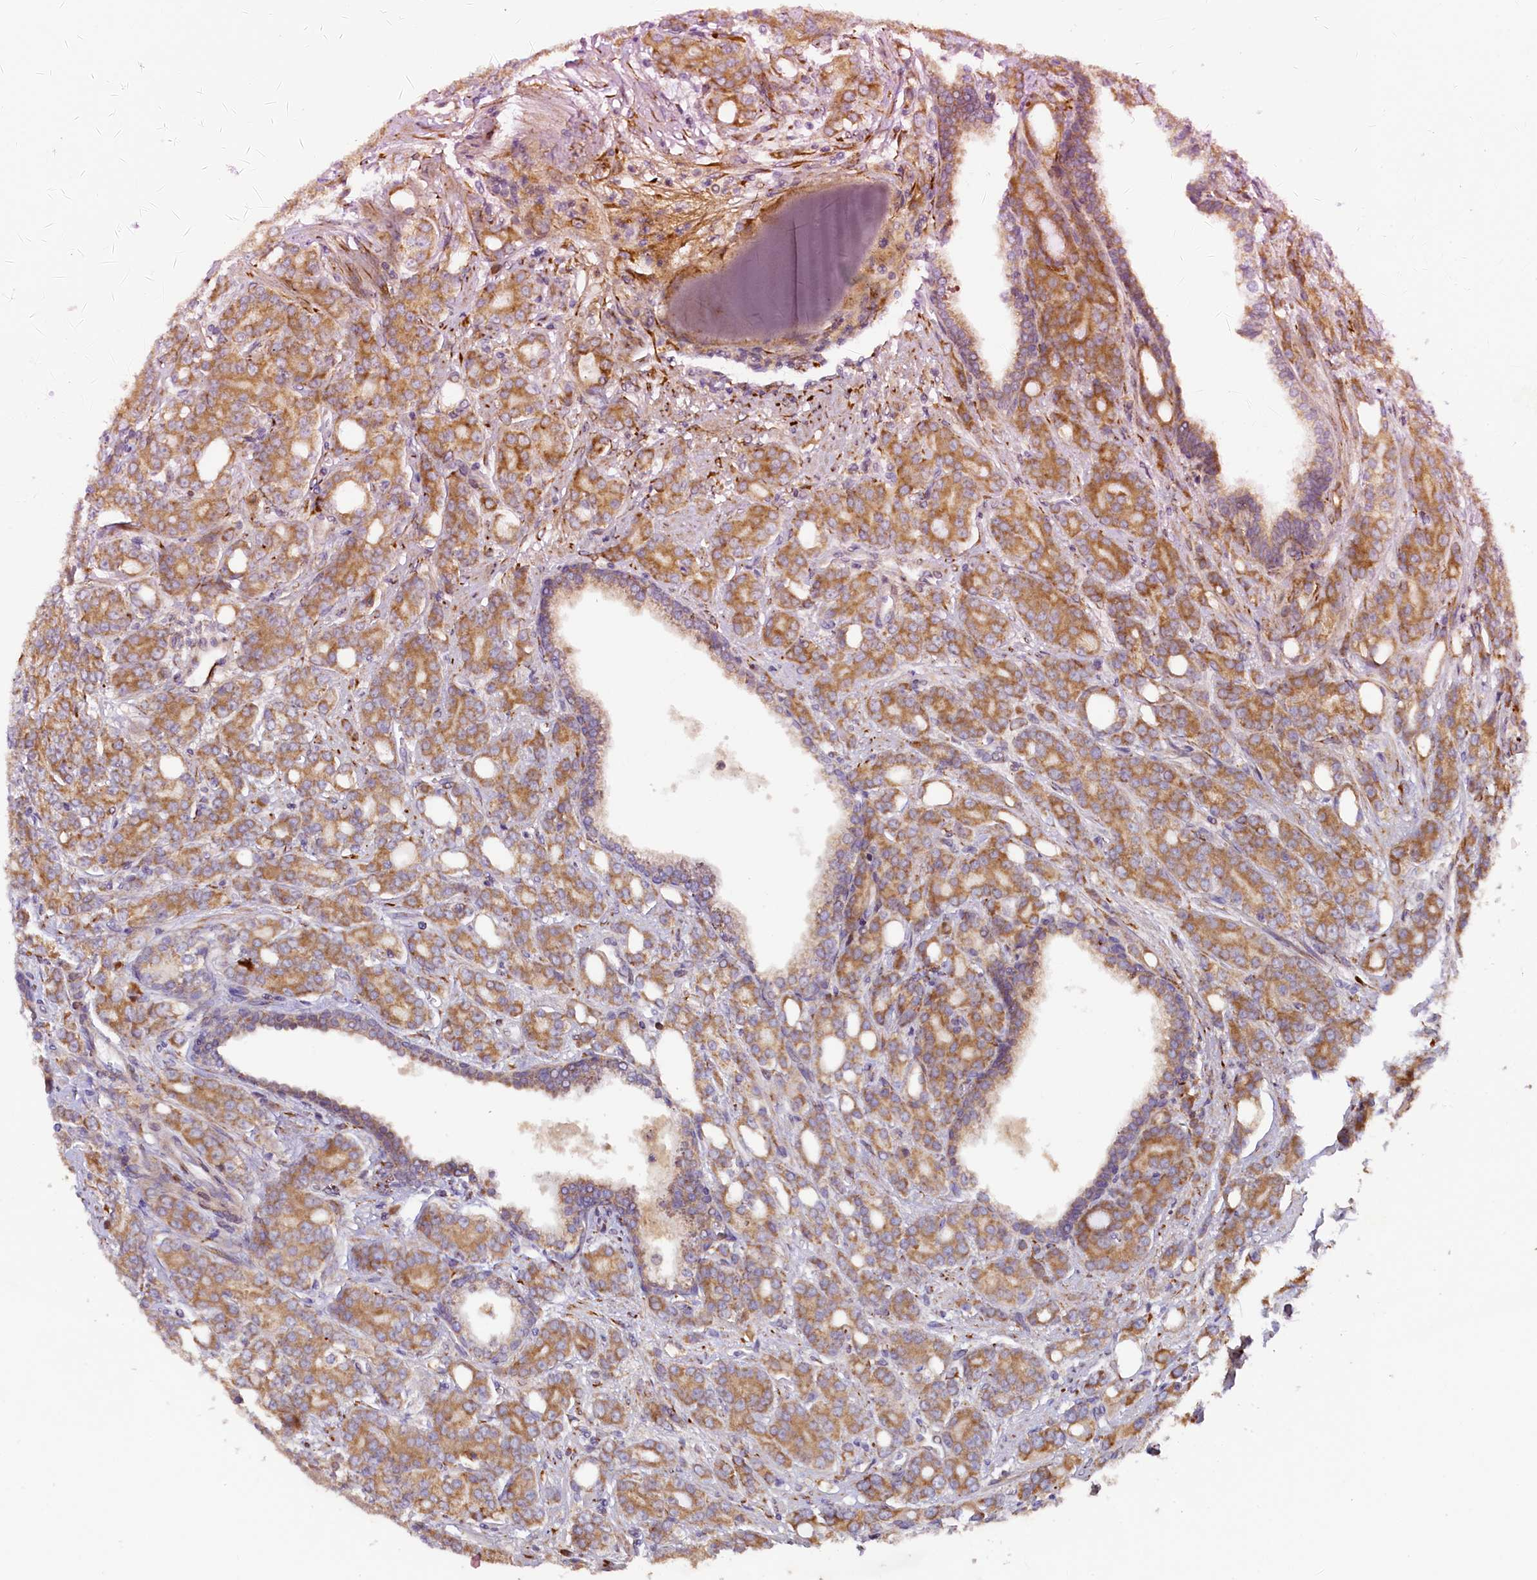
{"staining": {"intensity": "moderate", "quantity": ">75%", "location": "cytoplasmic/membranous"}, "tissue": "prostate cancer", "cell_type": "Tumor cells", "image_type": "cancer", "snomed": [{"axis": "morphology", "description": "Adenocarcinoma, High grade"}, {"axis": "topography", "description": "Prostate"}], "caption": "DAB (3,3'-diaminobenzidine) immunohistochemical staining of adenocarcinoma (high-grade) (prostate) reveals moderate cytoplasmic/membranous protein positivity in approximately >75% of tumor cells.", "gene": "SSC5D", "patient": {"sex": "male", "age": 62}}